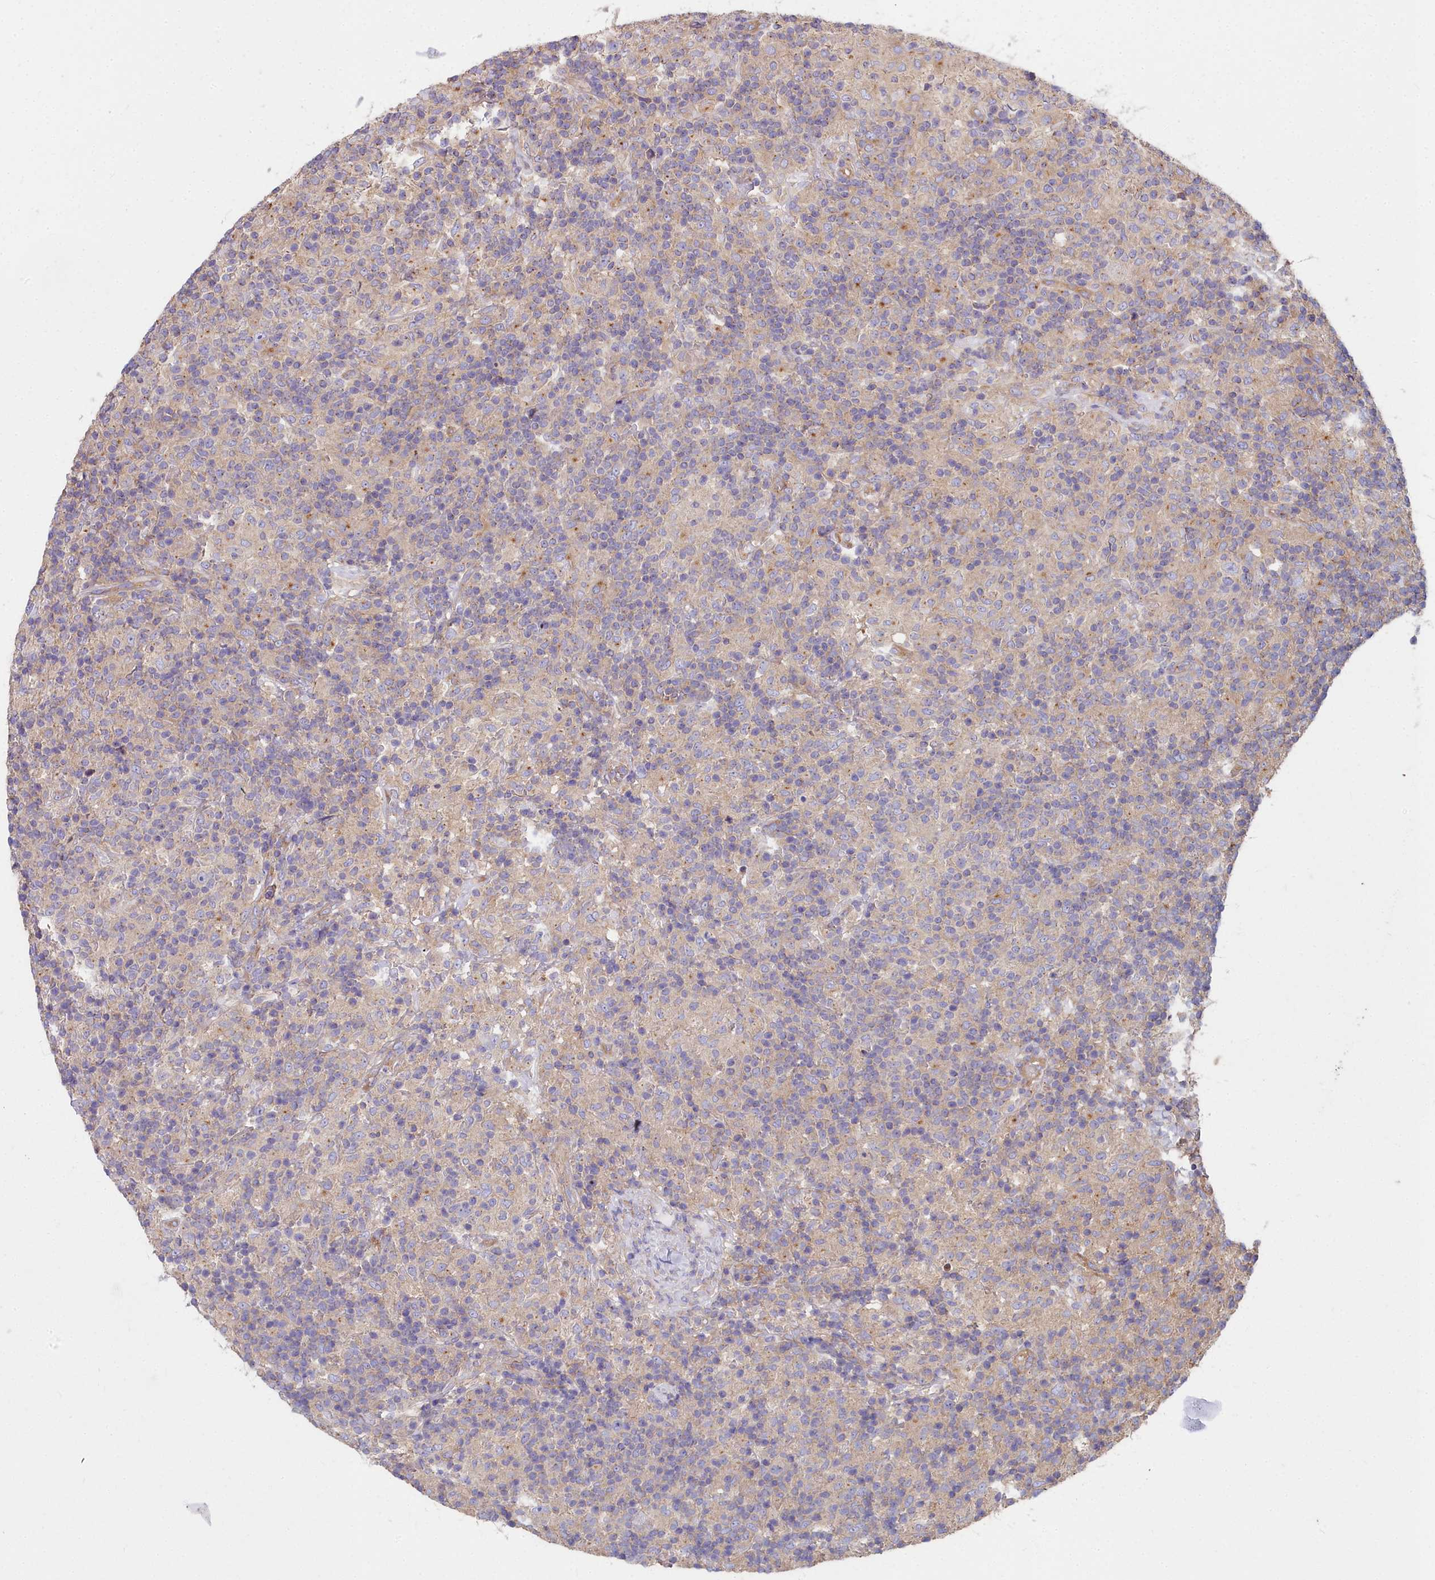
{"staining": {"intensity": "negative", "quantity": "none", "location": "none"}, "tissue": "lymphoma", "cell_type": "Tumor cells", "image_type": "cancer", "snomed": [{"axis": "morphology", "description": "Hodgkin's disease, NOS"}, {"axis": "topography", "description": "Lymph node"}], "caption": "The image exhibits no significant positivity in tumor cells of lymphoma.", "gene": "DCTN3", "patient": {"sex": "male", "age": 70}}